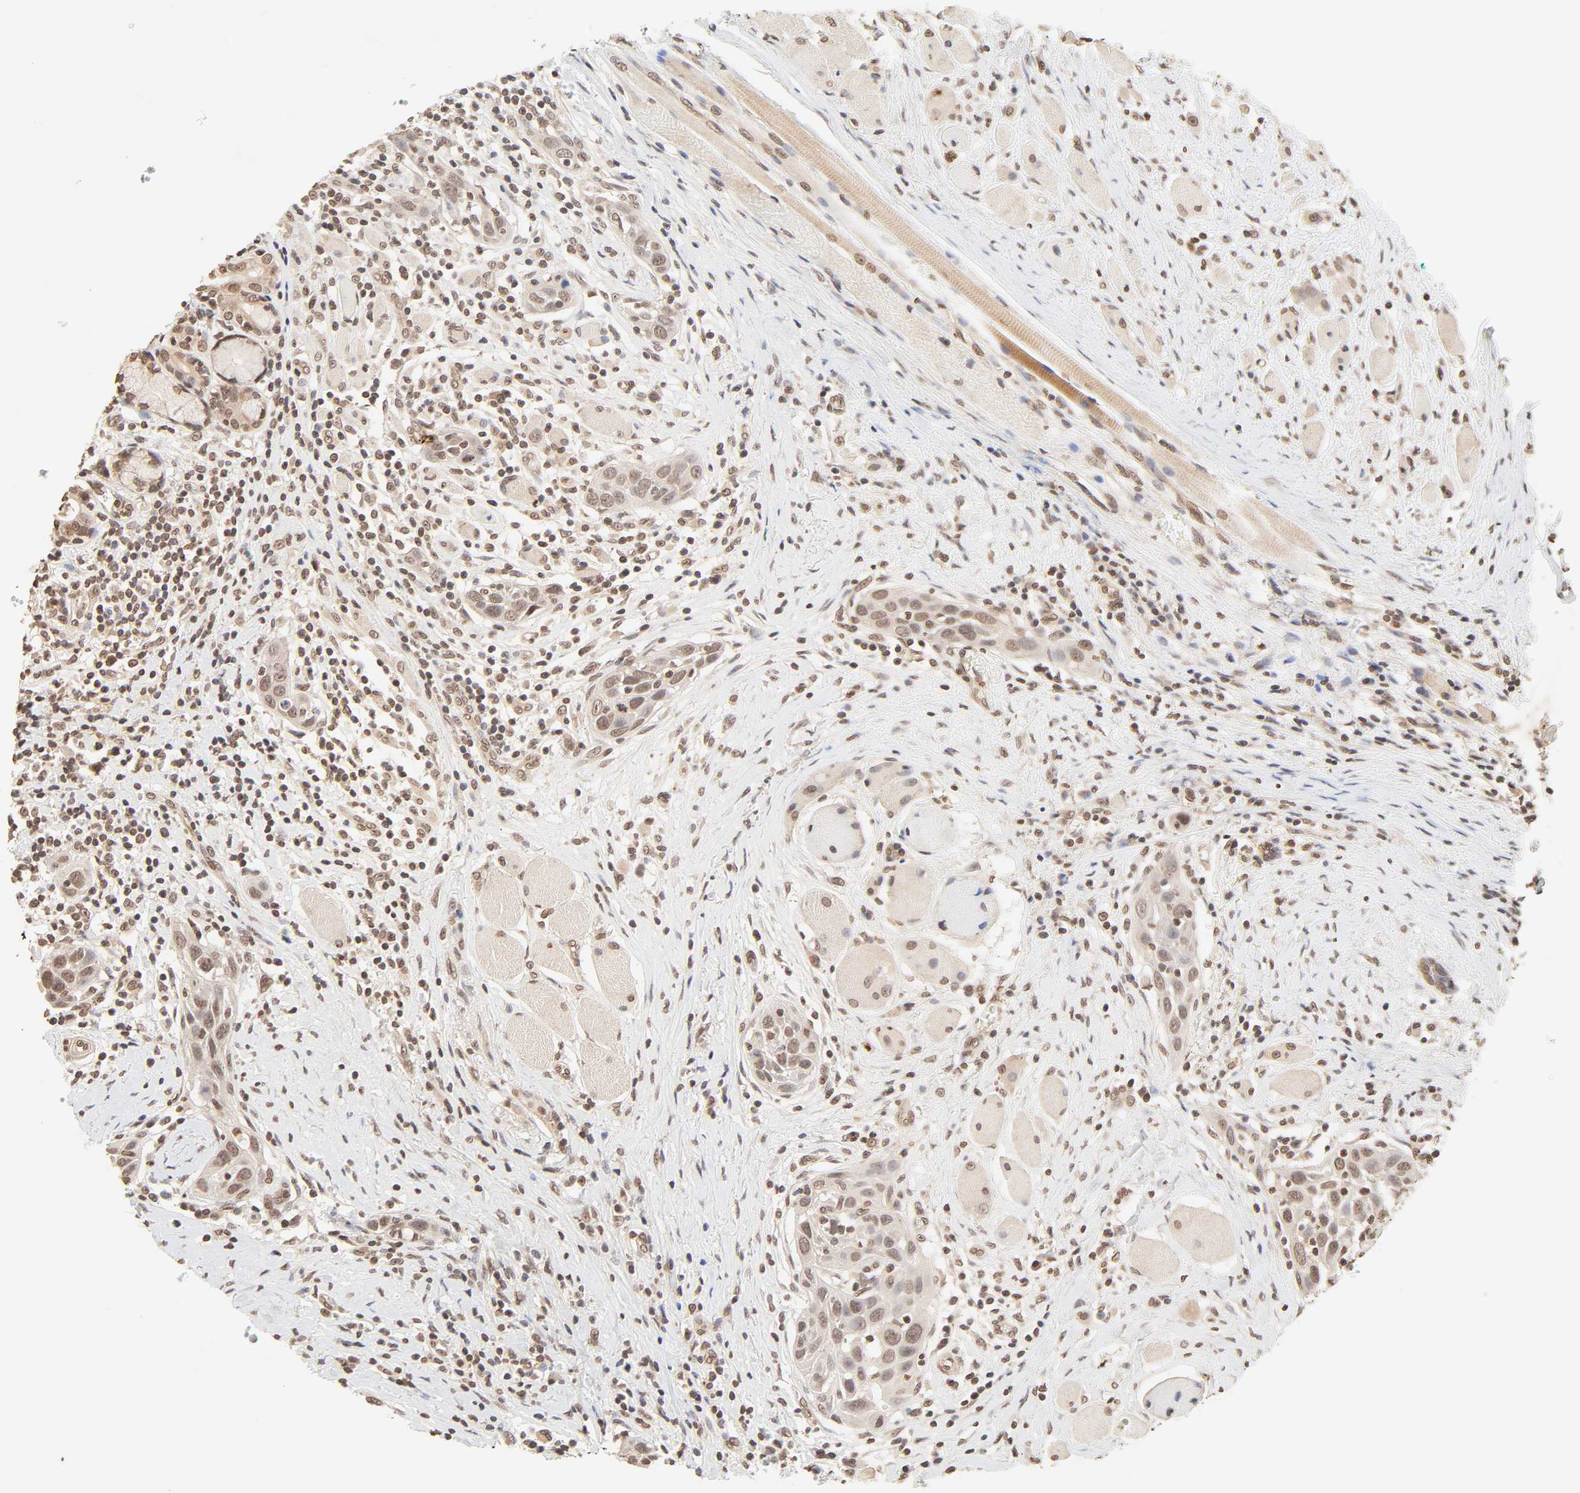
{"staining": {"intensity": "moderate", "quantity": "25%-75%", "location": "cytoplasmic/membranous,nuclear"}, "tissue": "head and neck cancer", "cell_type": "Tumor cells", "image_type": "cancer", "snomed": [{"axis": "morphology", "description": "Squamous cell carcinoma, NOS"}, {"axis": "topography", "description": "Oral tissue"}, {"axis": "topography", "description": "Head-Neck"}], "caption": "Squamous cell carcinoma (head and neck) tissue shows moderate cytoplasmic/membranous and nuclear staining in approximately 25%-75% of tumor cells, visualized by immunohistochemistry.", "gene": "TBL1X", "patient": {"sex": "female", "age": 50}}